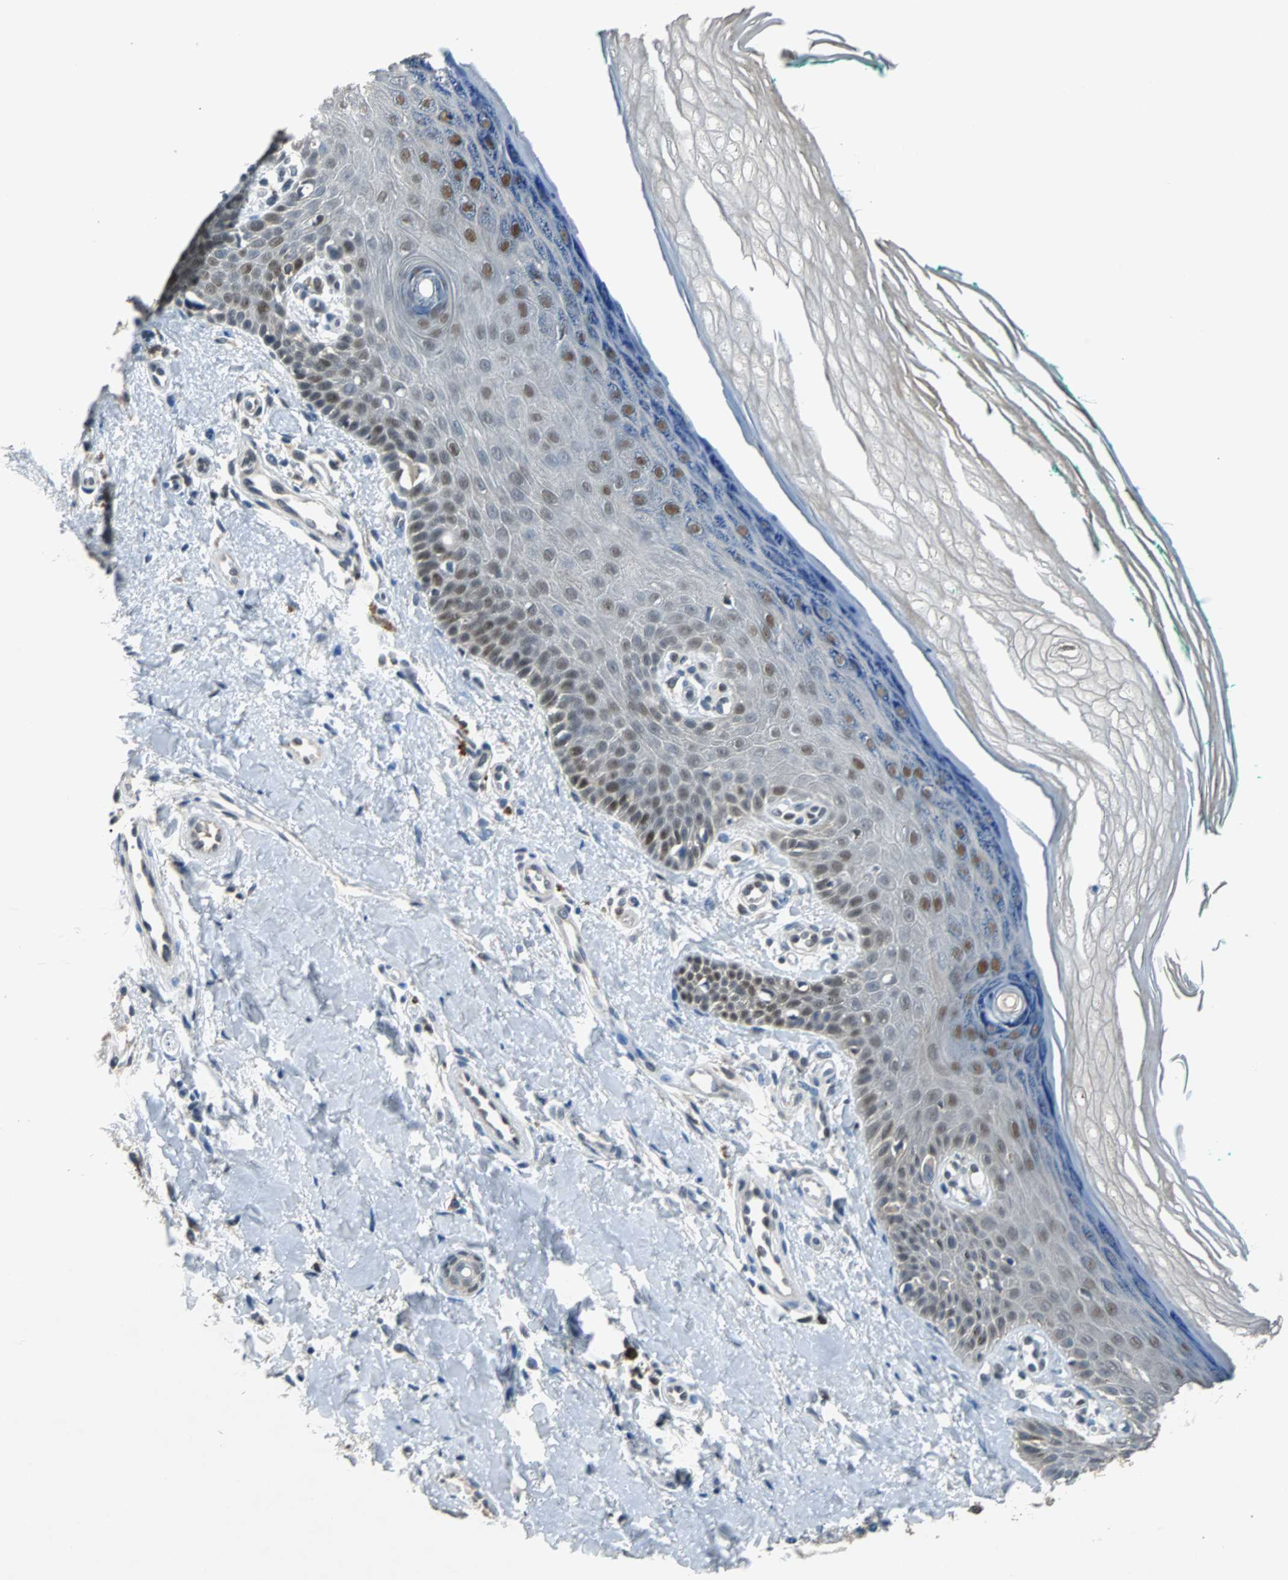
{"staining": {"intensity": "negative", "quantity": "none", "location": "none"}, "tissue": "skin", "cell_type": "Fibroblasts", "image_type": "normal", "snomed": [{"axis": "morphology", "description": "Normal tissue, NOS"}, {"axis": "topography", "description": "Skin"}], "caption": "The immunohistochemistry micrograph has no significant expression in fibroblasts of skin.", "gene": "USP28", "patient": {"sex": "male", "age": 26}}